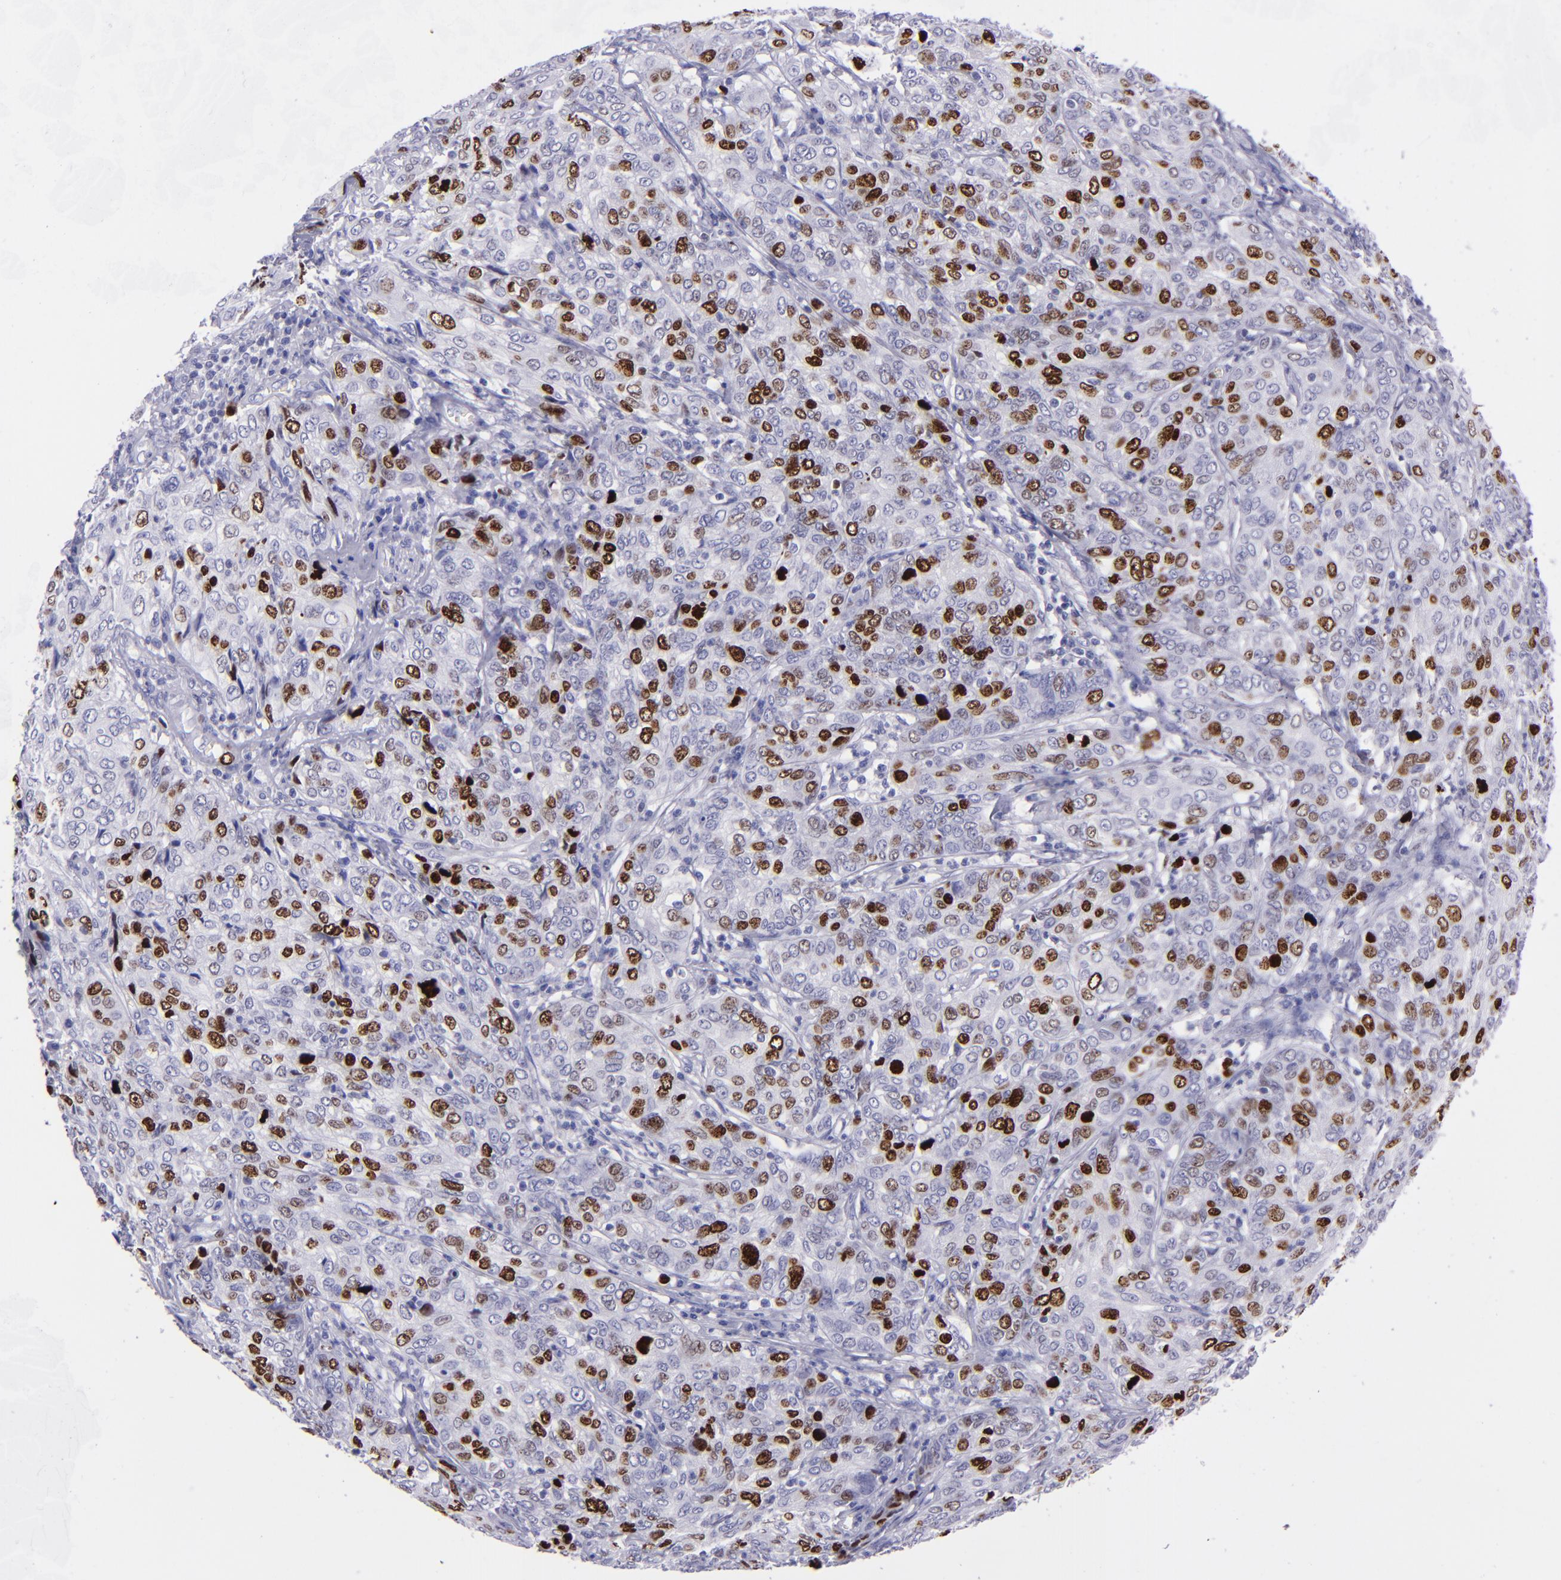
{"staining": {"intensity": "strong", "quantity": "25%-75%", "location": "nuclear"}, "tissue": "cervical cancer", "cell_type": "Tumor cells", "image_type": "cancer", "snomed": [{"axis": "morphology", "description": "Squamous cell carcinoma, NOS"}, {"axis": "topography", "description": "Cervix"}], "caption": "Cervical cancer (squamous cell carcinoma) was stained to show a protein in brown. There is high levels of strong nuclear staining in approximately 25%-75% of tumor cells. The staining was performed using DAB (3,3'-diaminobenzidine), with brown indicating positive protein expression. Nuclei are stained blue with hematoxylin.", "gene": "TOP2A", "patient": {"sex": "female", "age": 38}}